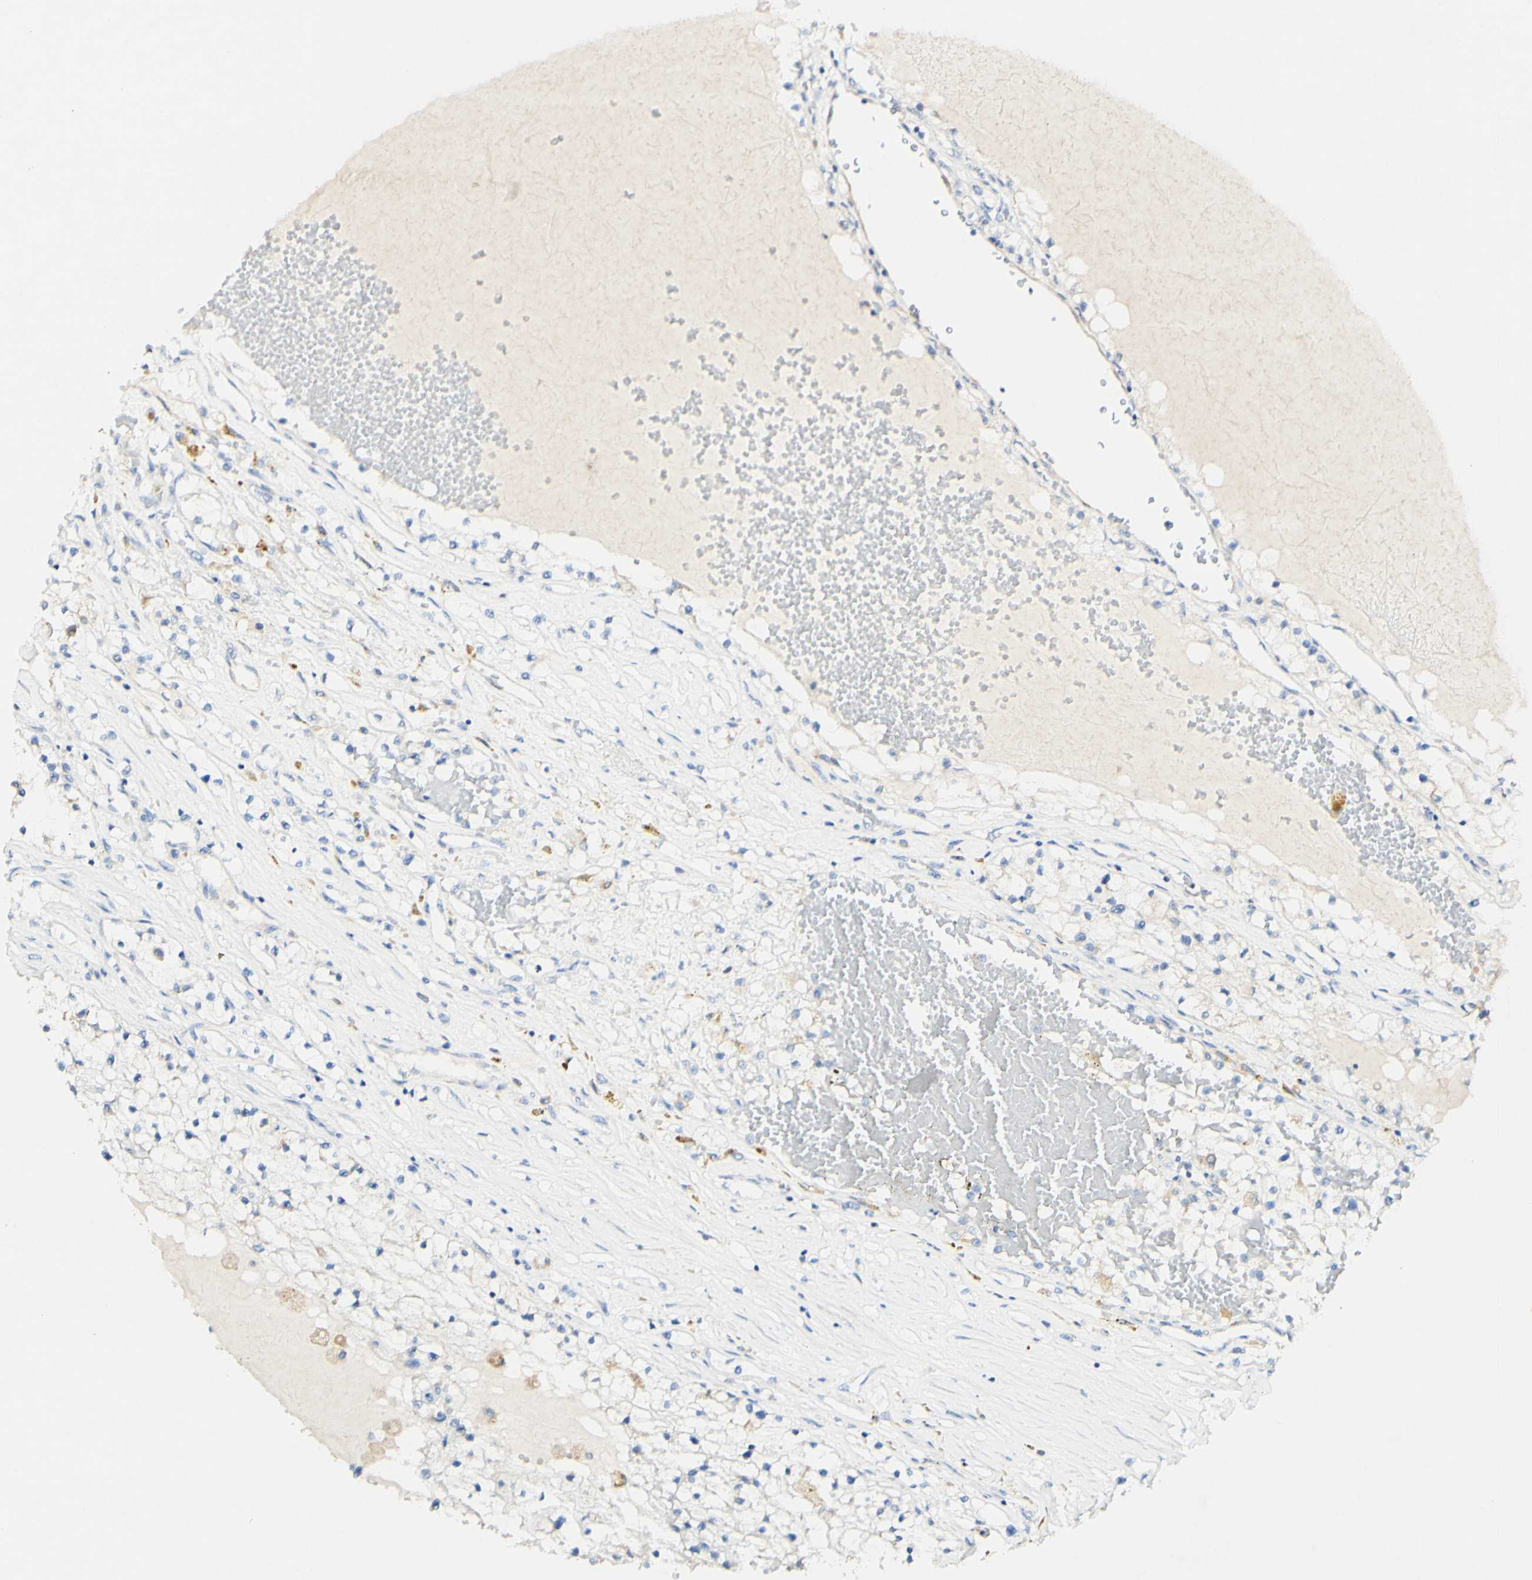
{"staining": {"intensity": "negative", "quantity": "none", "location": "none"}, "tissue": "renal cancer", "cell_type": "Tumor cells", "image_type": "cancer", "snomed": [{"axis": "morphology", "description": "Adenocarcinoma, NOS"}, {"axis": "topography", "description": "Kidney"}], "caption": "Immunohistochemistry (IHC) micrograph of neoplastic tissue: human renal cancer stained with DAB (3,3'-diaminobenzidine) displays no significant protein staining in tumor cells.", "gene": "FGF4", "patient": {"sex": "male", "age": 68}}